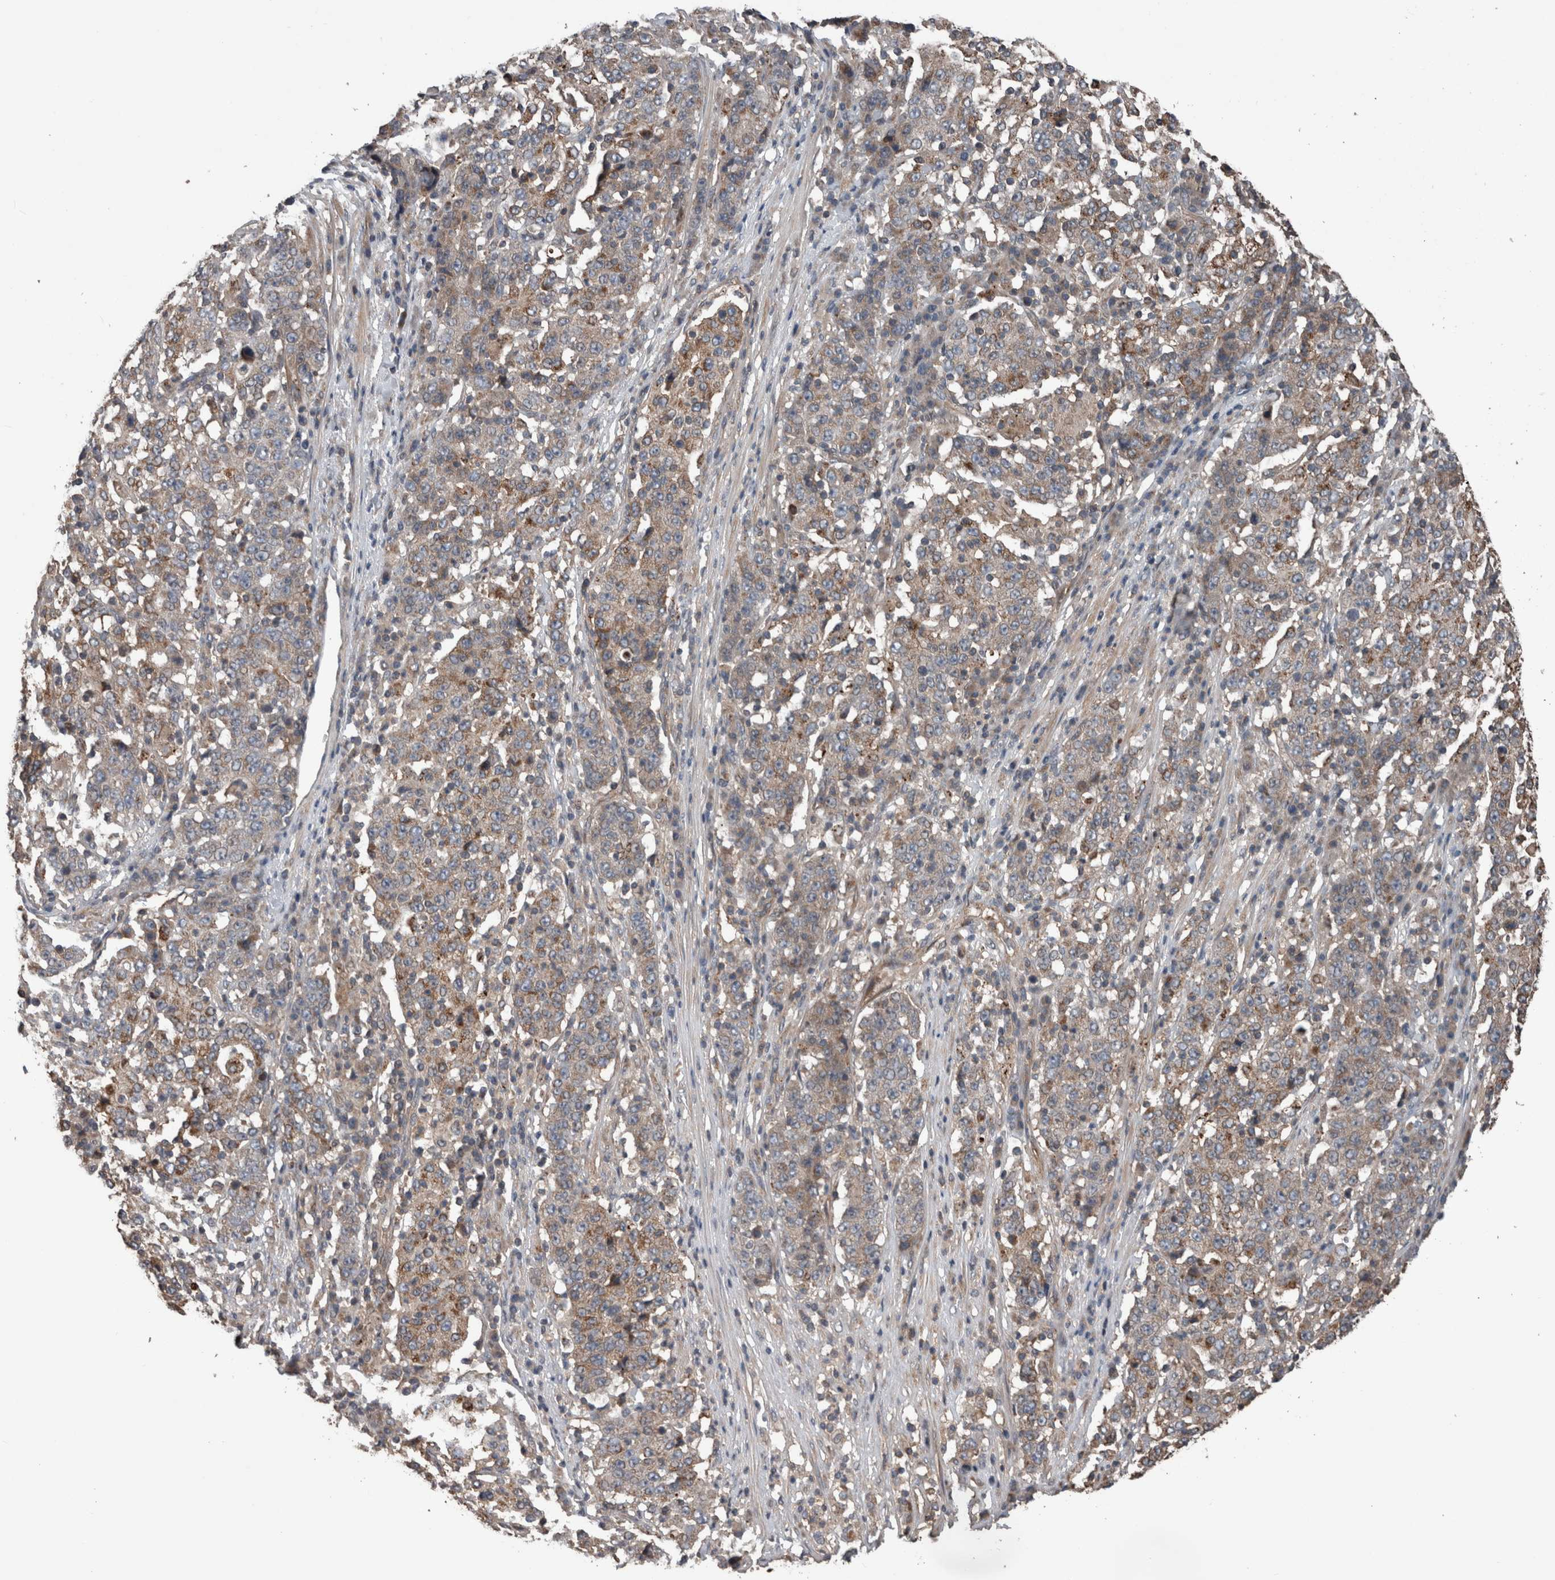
{"staining": {"intensity": "moderate", "quantity": "<25%", "location": "cytoplasmic/membranous"}, "tissue": "stomach cancer", "cell_type": "Tumor cells", "image_type": "cancer", "snomed": [{"axis": "morphology", "description": "Adenocarcinoma, NOS"}, {"axis": "topography", "description": "Stomach"}], "caption": "This photomicrograph displays IHC staining of stomach adenocarcinoma, with low moderate cytoplasmic/membranous positivity in approximately <25% of tumor cells.", "gene": "RIOK3", "patient": {"sex": "male", "age": 59}}